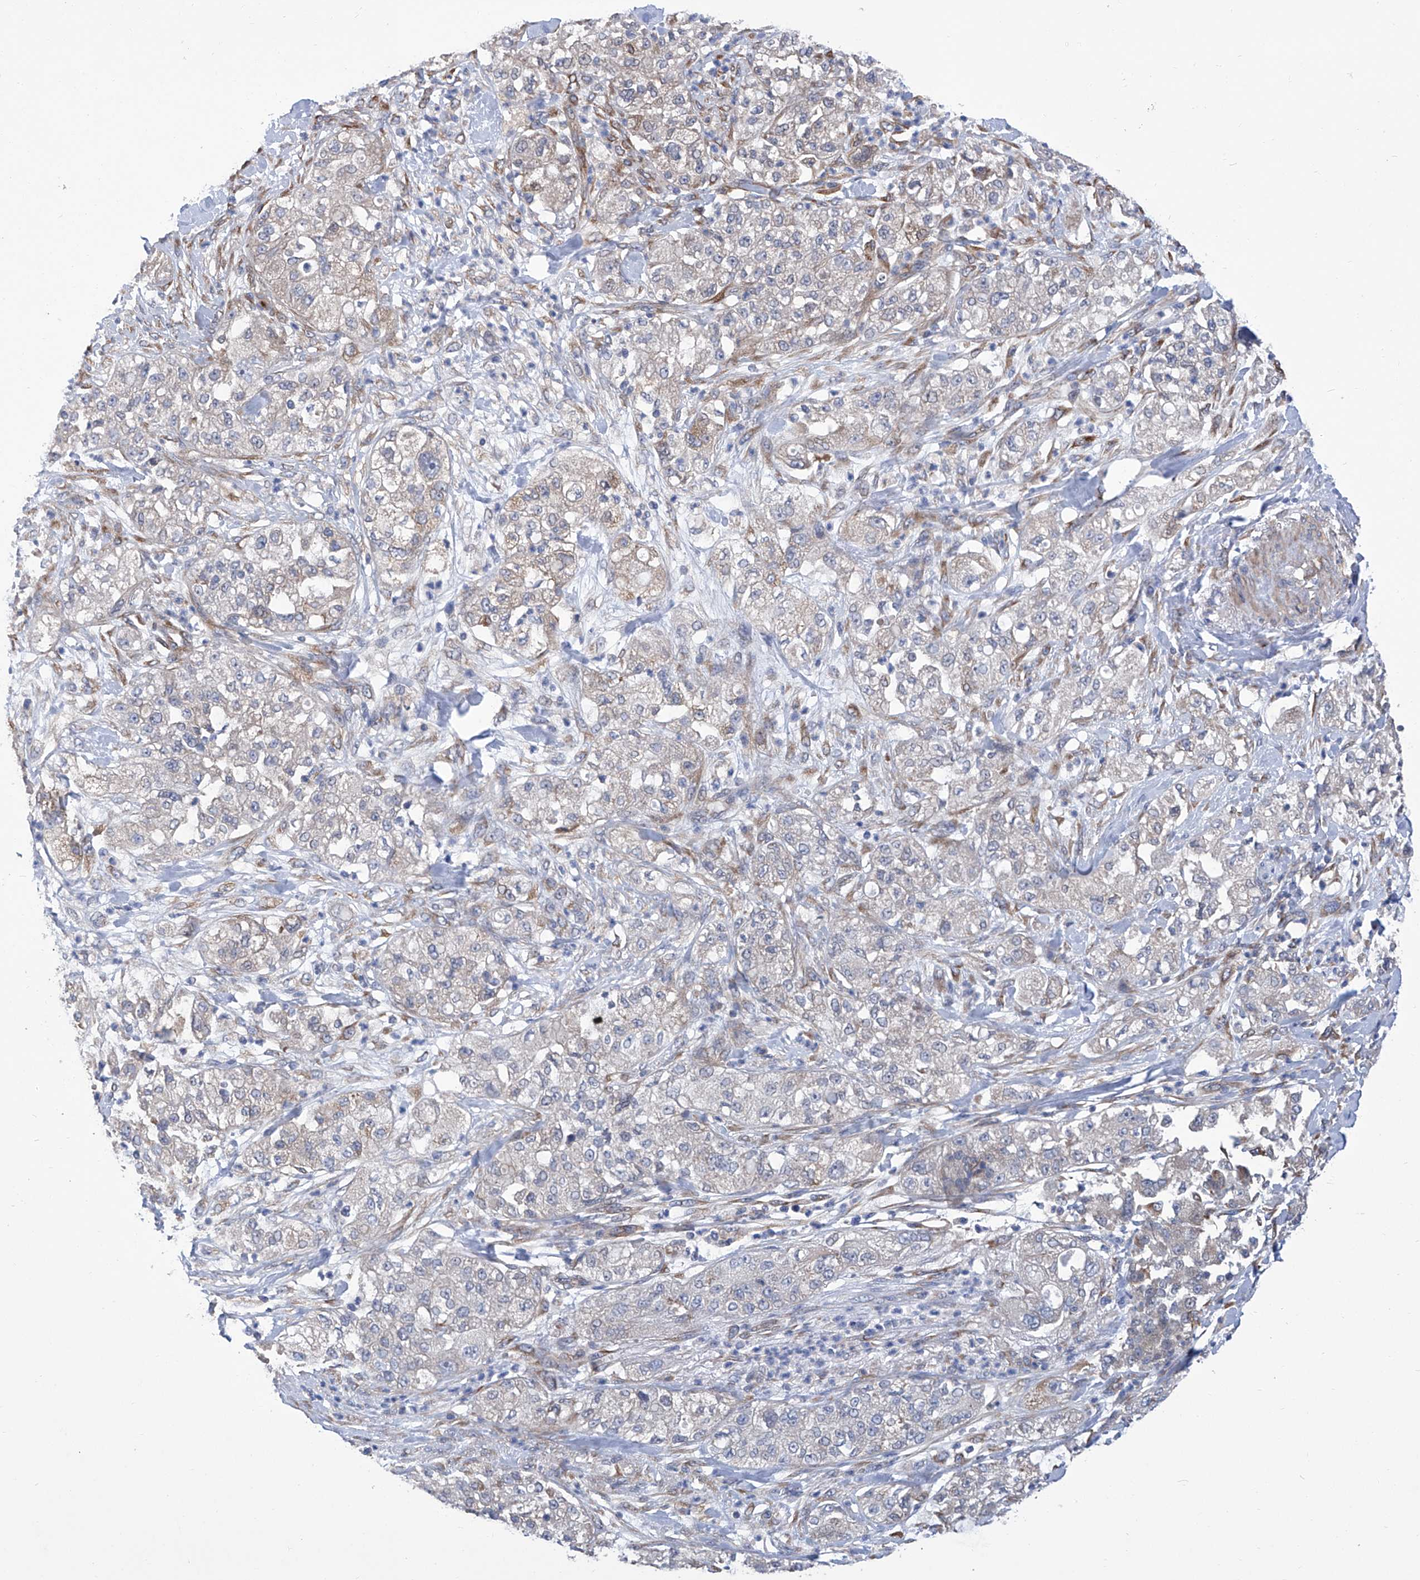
{"staining": {"intensity": "negative", "quantity": "none", "location": "none"}, "tissue": "pancreatic cancer", "cell_type": "Tumor cells", "image_type": "cancer", "snomed": [{"axis": "morphology", "description": "Adenocarcinoma, NOS"}, {"axis": "topography", "description": "Pancreas"}], "caption": "The immunohistochemistry image has no significant positivity in tumor cells of adenocarcinoma (pancreatic) tissue.", "gene": "SMS", "patient": {"sex": "female", "age": 78}}